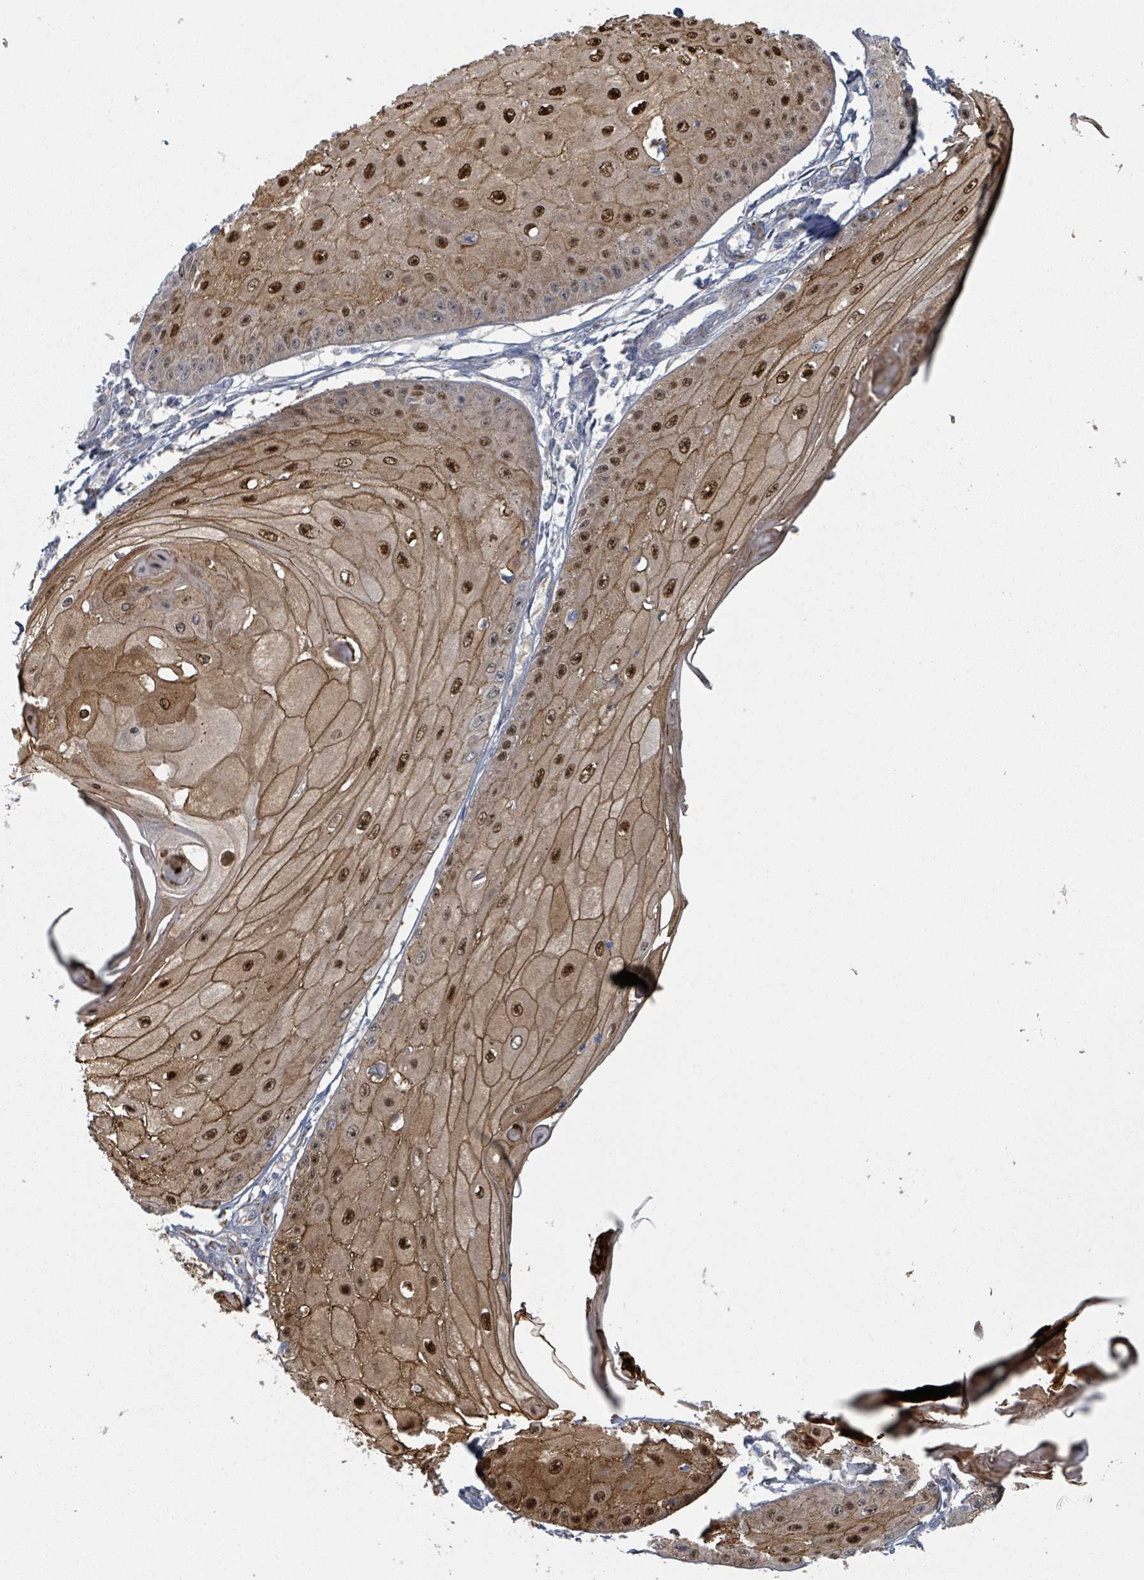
{"staining": {"intensity": "moderate", "quantity": ">75%", "location": "cytoplasmic/membranous,nuclear"}, "tissue": "skin cancer", "cell_type": "Tumor cells", "image_type": "cancer", "snomed": [{"axis": "morphology", "description": "Squamous cell carcinoma, NOS"}, {"axis": "topography", "description": "Skin"}], "caption": "Protein staining reveals moderate cytoplasmic/membranous and nuclear expression in approximately >75% of tumor cells in skin cancer.", "gene": "COL5A3", "patient": {"sex": "male", "age": 70}}